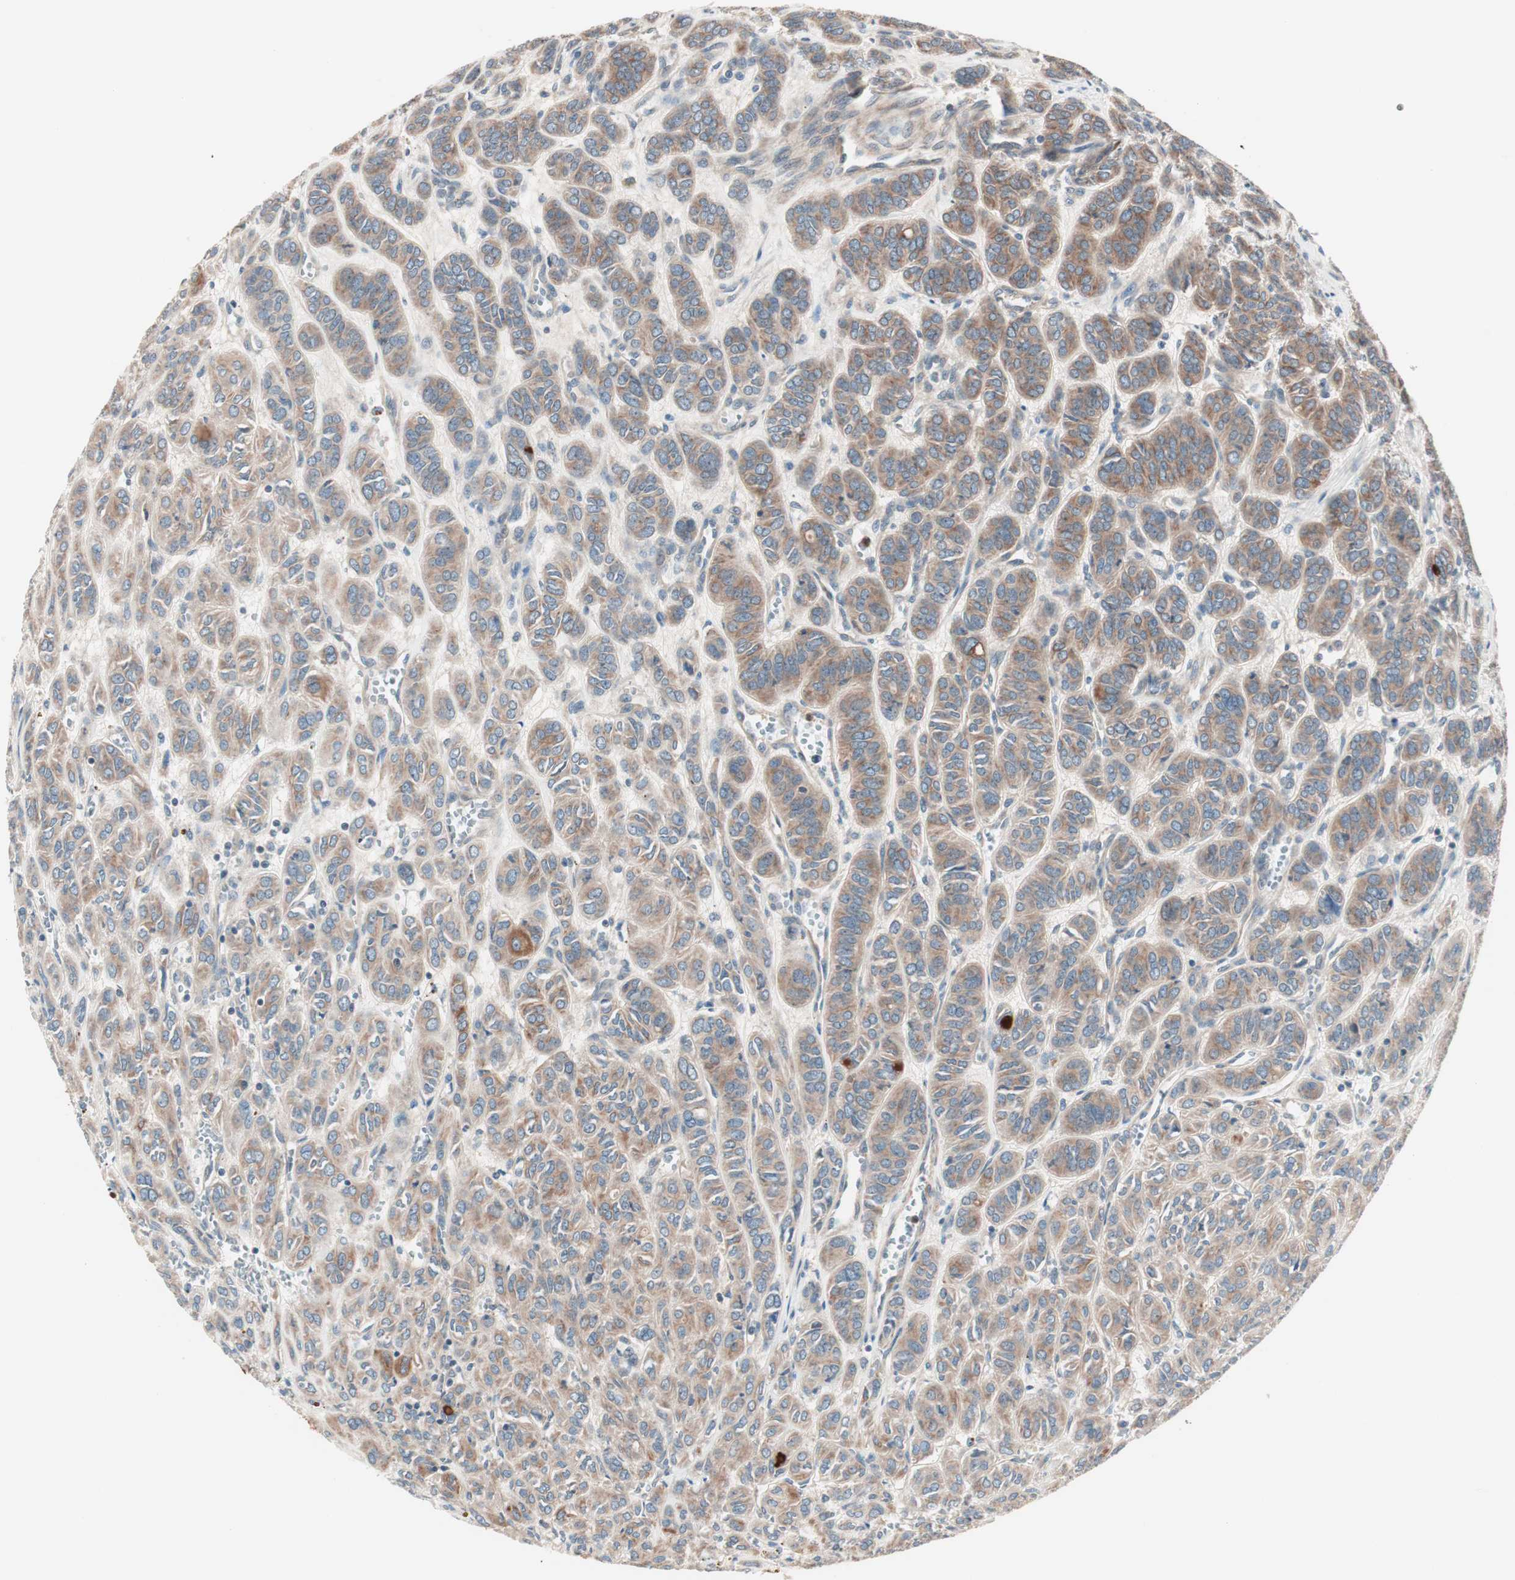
{"staining": {"intensity": "strong", "quantity": ">75%", "location": "cytoplasmic/membranous"}, "tissue": "thyroid cancer", "cell_type": "Tumor cells", "image_type": "cancer", "snomed": [{"axis": "morphology", "description": "Follicular adenoma carcinoma, NOS"}, {"axis": "topography", "description": "Thyroid gland"}], "caption": "Tumor cells reveal strong cytoplasmic/membranous staining in about >75% of cells in thyroid cancer.", "gene": "TSG101", "patient": {"sex": "female", "age": 71}}